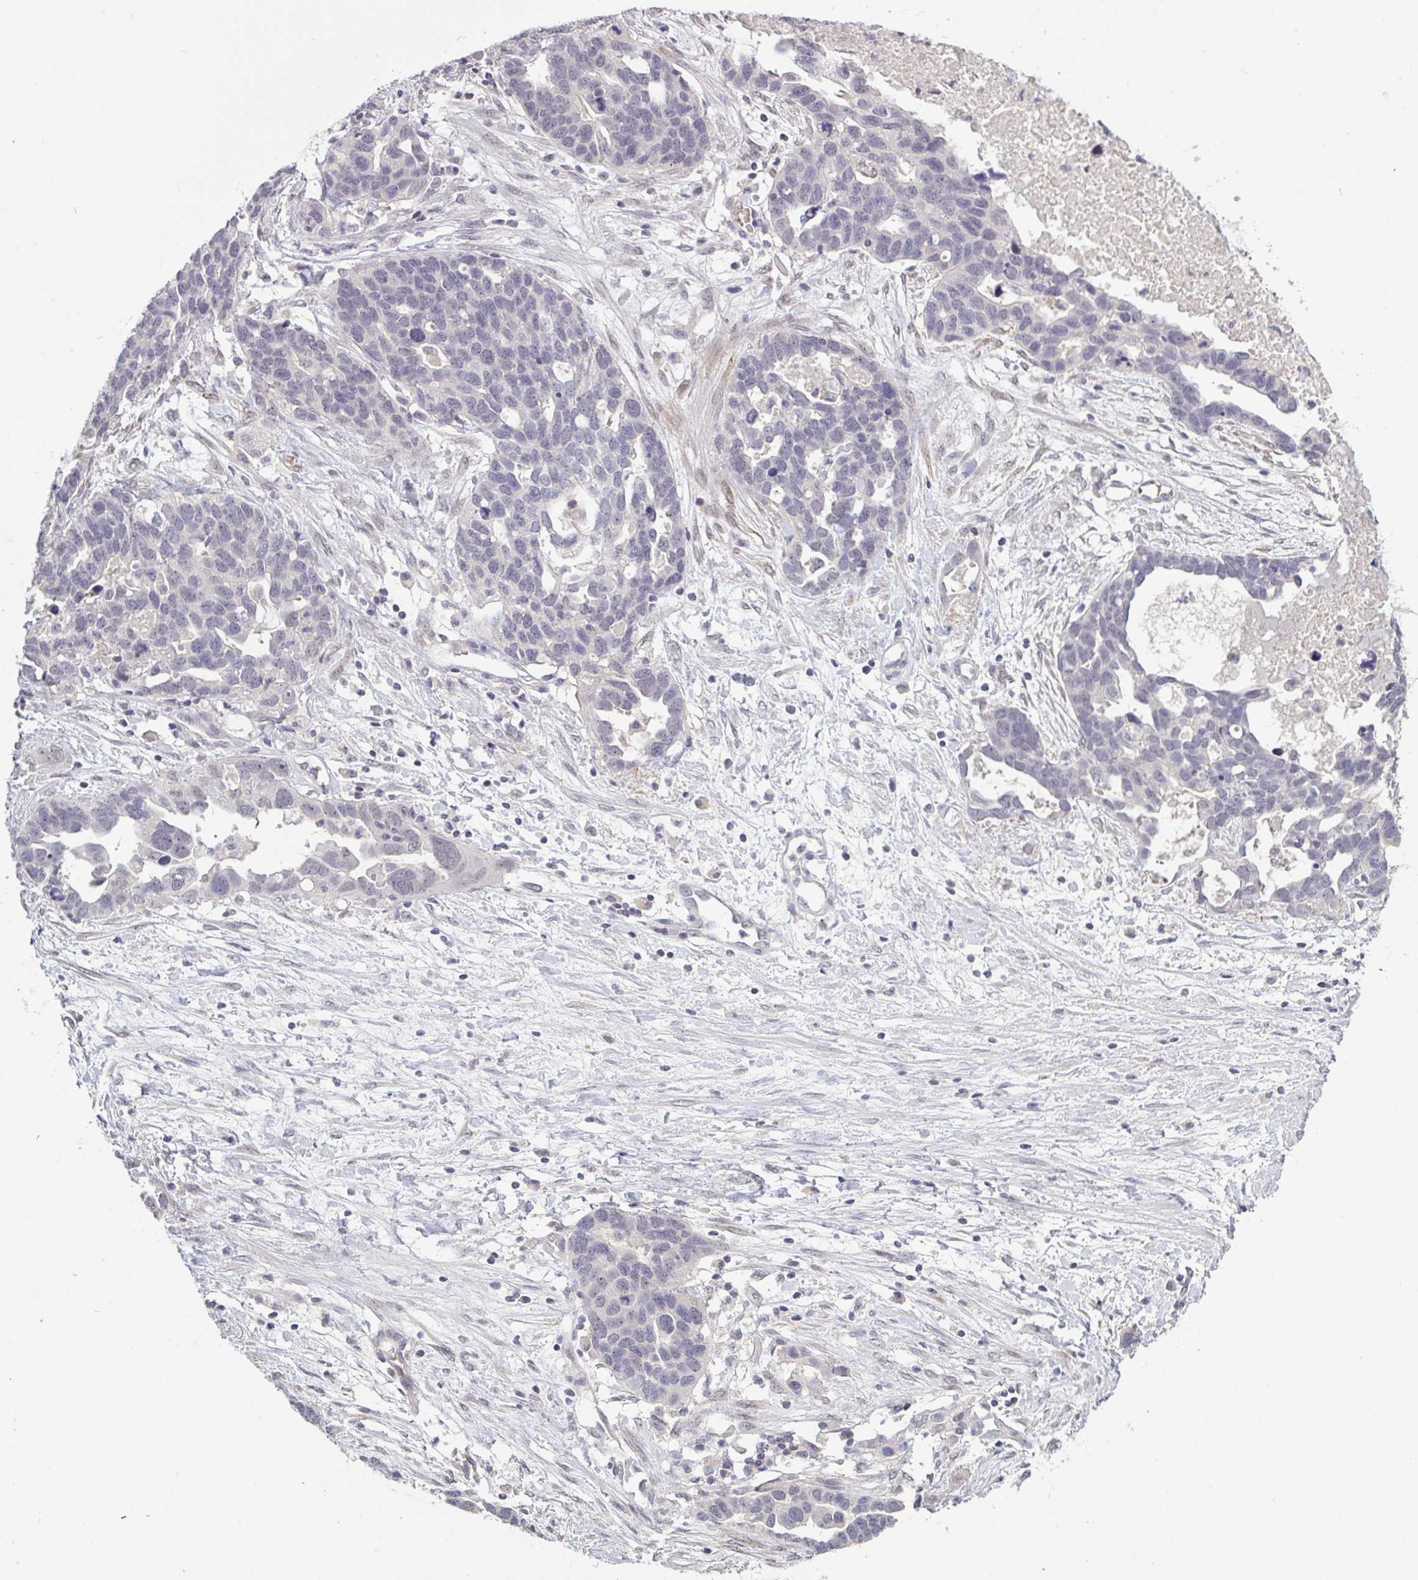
{"staining": {"intensity": "negative", "quantity": "none", "location": "none"}, "tissue": "ovarian cancer", "cell_type": "Tumor cells", "image_type": "cancer", "snomed": [{"axis": "morphology", "description": "Cystadenocarcinoma, serous, NOS"}, {"axis": "topography", "description": "Ovary"}], "caption": "High magnification brightfield microscopy of serous cystadenocarcinoma (ovarian) stained with DAB (brown) and counterstained with hematoxylin (blue): tumor cells show no significant positivity.", "gene": "ZNF784", "patient": {"sex": "female", "age": 54}}